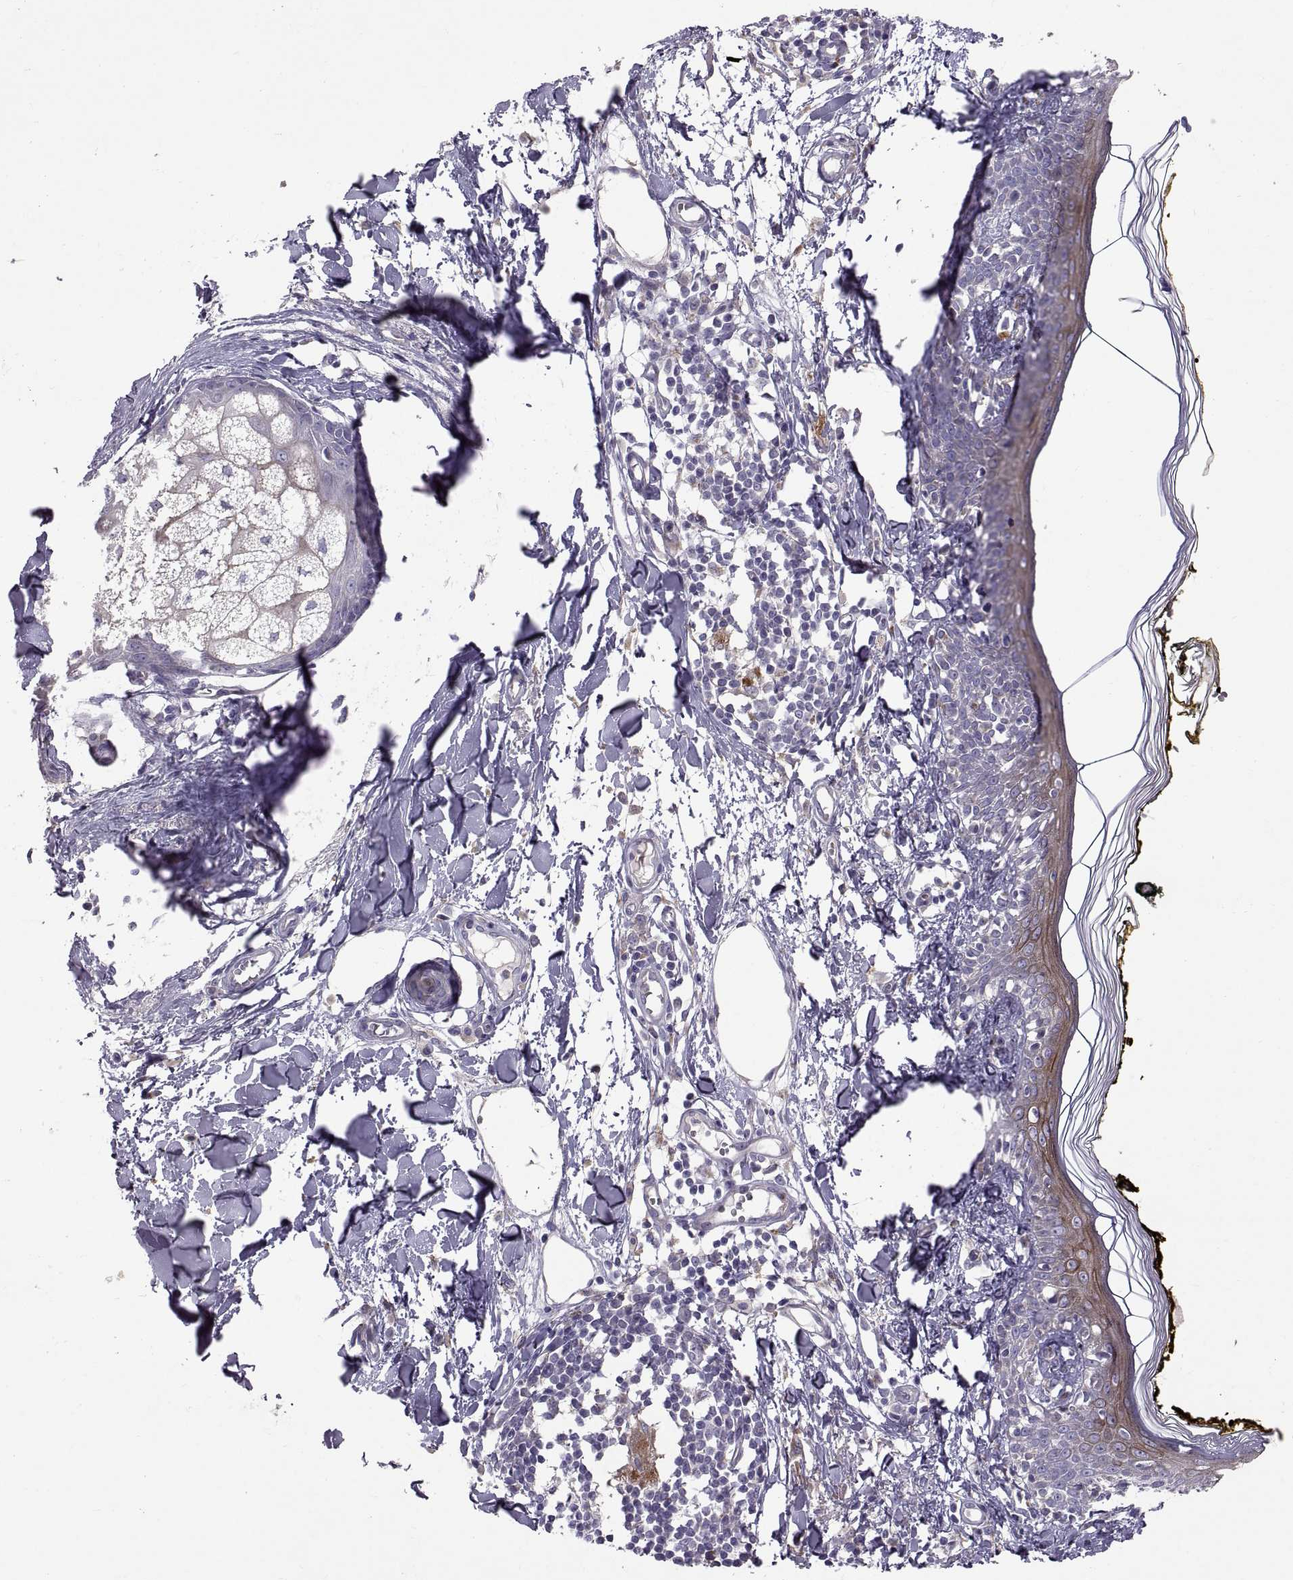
{"staining": {"intensity": "negative", "quantity": "none", "location": "none"}, "tissue": "skin", "cell_type": "Fibroblasts", "image_type": "normal", "snomed": [{"axis": "morphology", "description": "Normal tissue, NOS"}, {"axis": "topography", "description": "Skin"}], "caption": "High power microscopy photomicrograph of an immunohistochemistry (IHC) micrograph of unremarkable skin, revealing no significant staining in fibroblasts. Brightfield microscopy of immunohistochemistry stained with DAB (brown) and hematoxylin (blue), captured at high magnification.", "gene": "ARSL", "patient": {"sex": "male", "age": 76}}